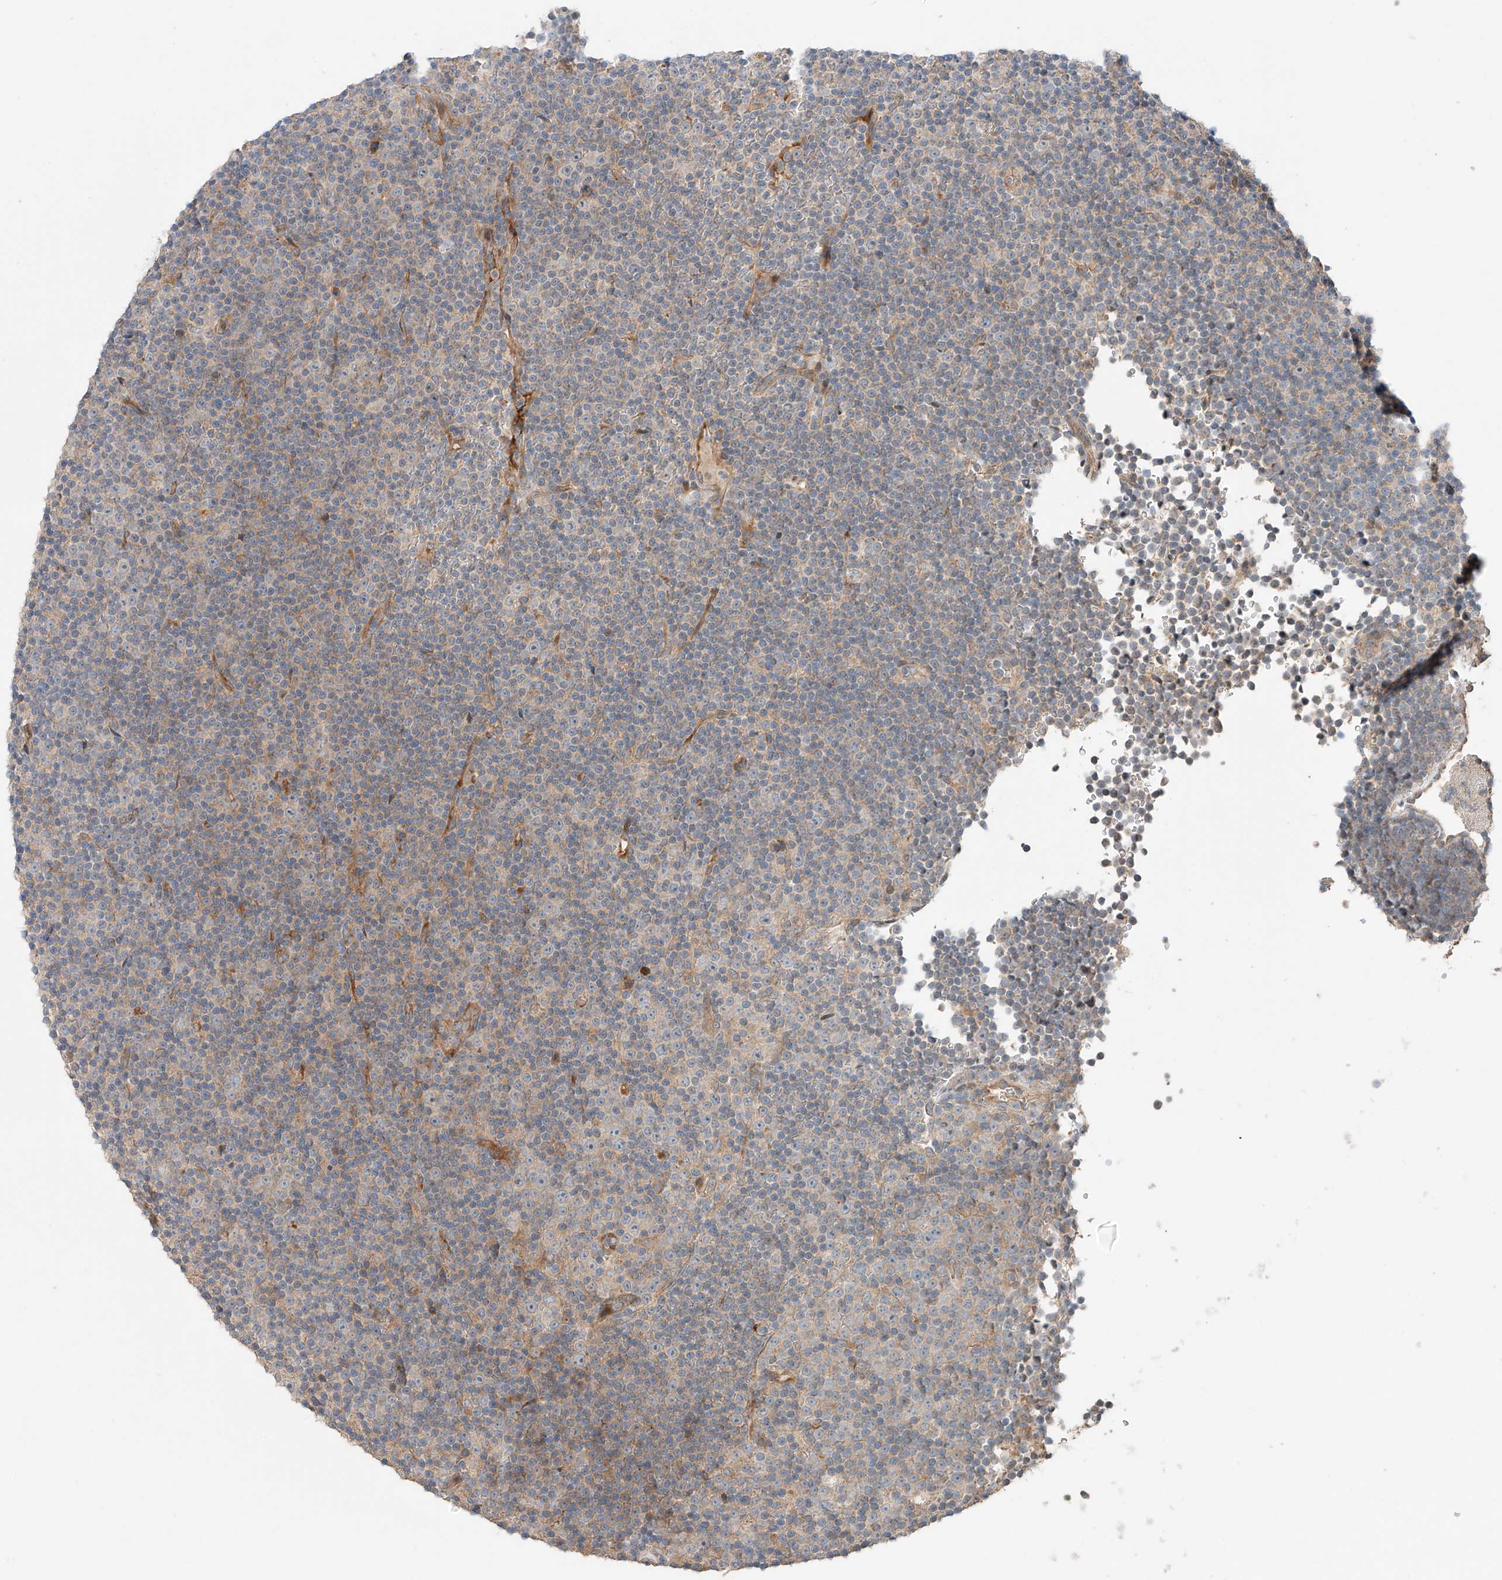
{"staining": {"intensity": "negative", "quantity": "none", "location": "none"}, "tissue": "lymphoma", "cell_type": "Tumor cells", "image_type": "cancer", "snomed": [{"axis": "morphology", "description": "Malignant lymphoma, non-Hodgkin's type, Low grade"}, {"axis": "topography", "description": "Lymph node"}], "caption": "IHC of human malignant lymphoma, non-Hodgkin's type (low-grade) displays no positivity in tumor cells.", "gene": "XPNPEP1", "patient": {"sex": "female", "age": 67}}